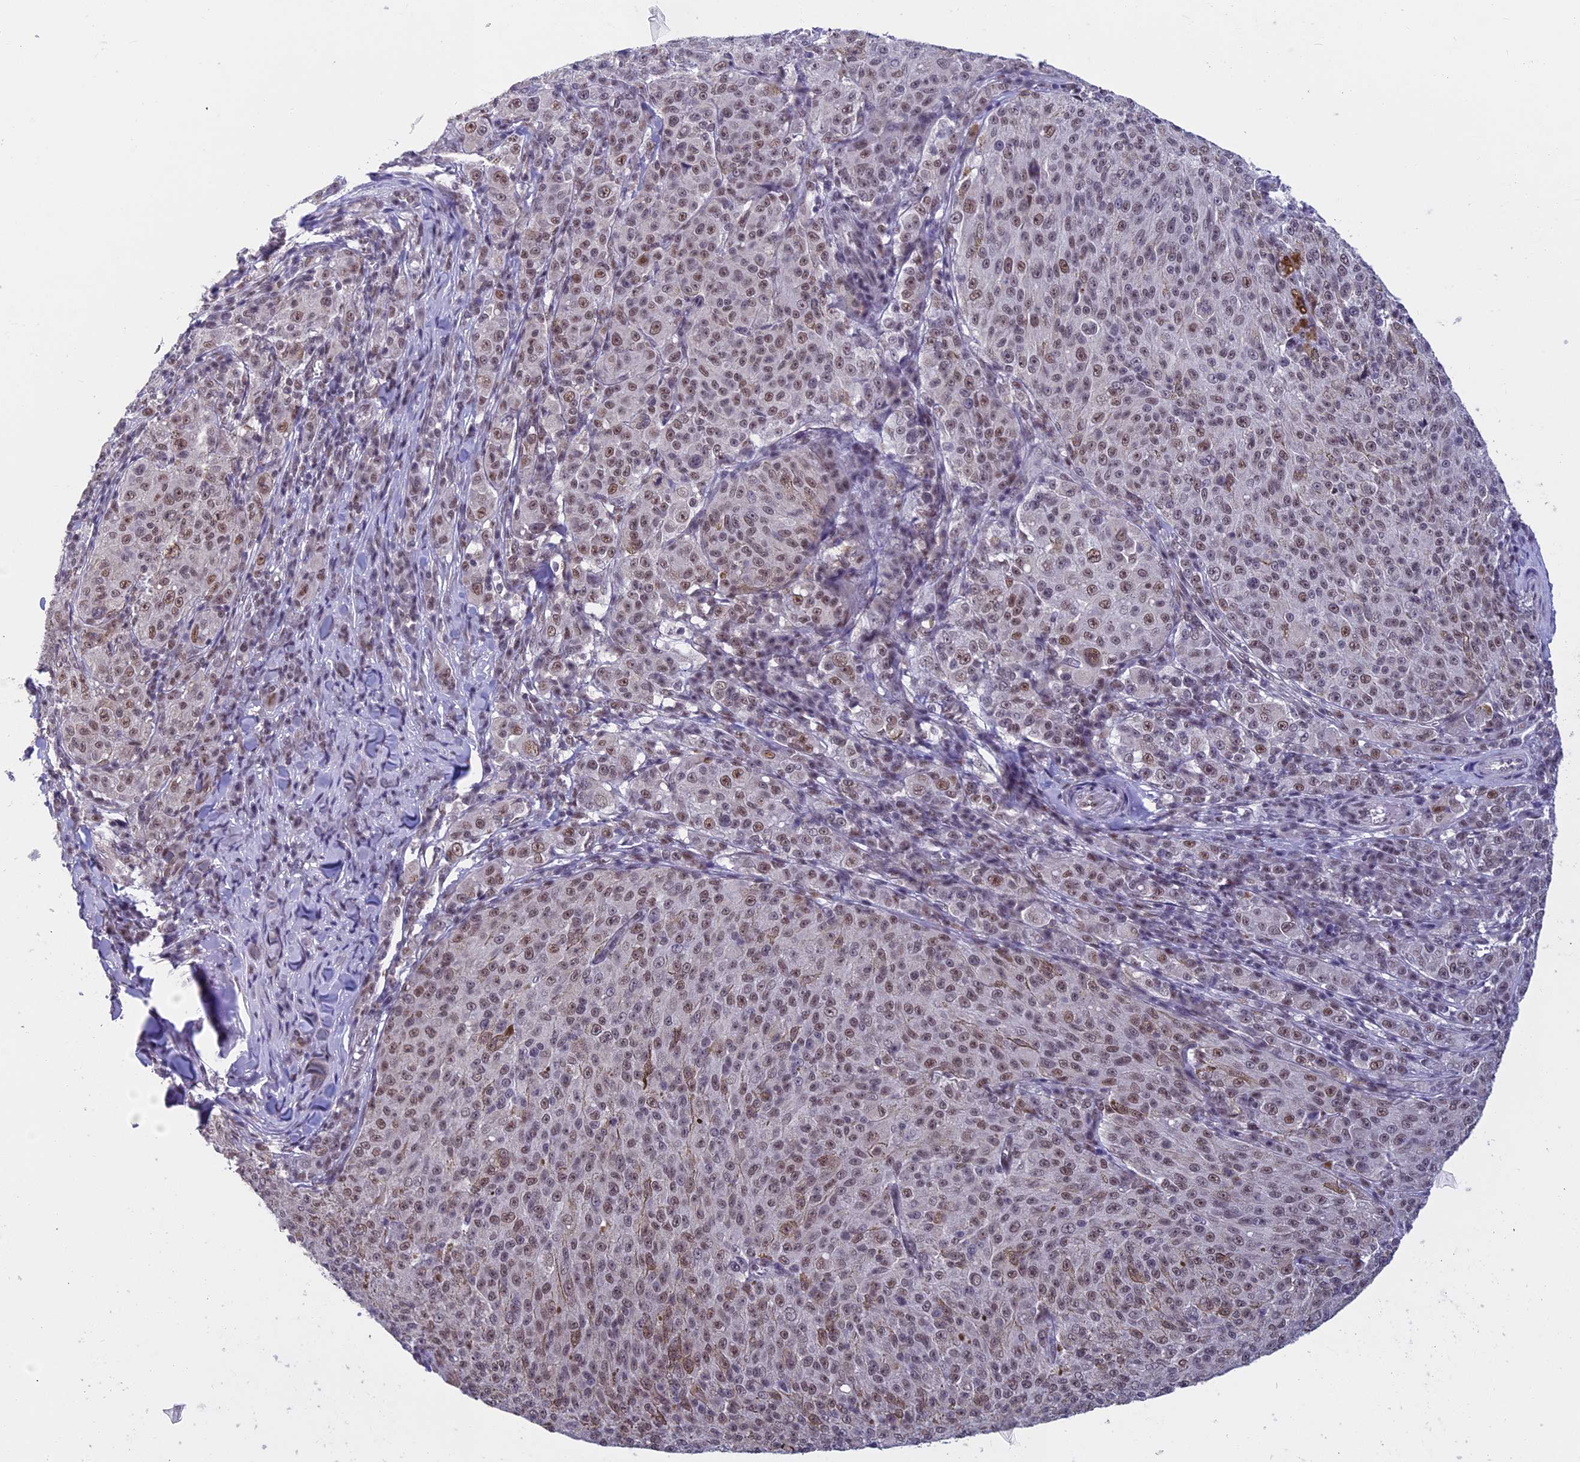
{"staining": {"intensity": "moderate", "quantity": ">75%", "location": "nuclear"}, "tissue": "melanoma", "cell_type": "Tumor cells", "image_type": "cancer", "snomed": [{"axis": "morphology", "description": "Malignant melanoma, NOS"}, {"axis": "topography", "description": "Skin"}], "caption": "Immunohistochemistry staining of melanoma, which demonstrates medium levels of moderate nuclear positivity in about >75% of tumor cells indicating moderate nuclear protein positivity. The staining was performed using DAB (3,3'-diaminobenzidine) (brown) for protein detection and nuclei were counterstained in hematoxylin (blue).", "gene": "RNF40", "patient": {"sex": "female", "age": 52}}